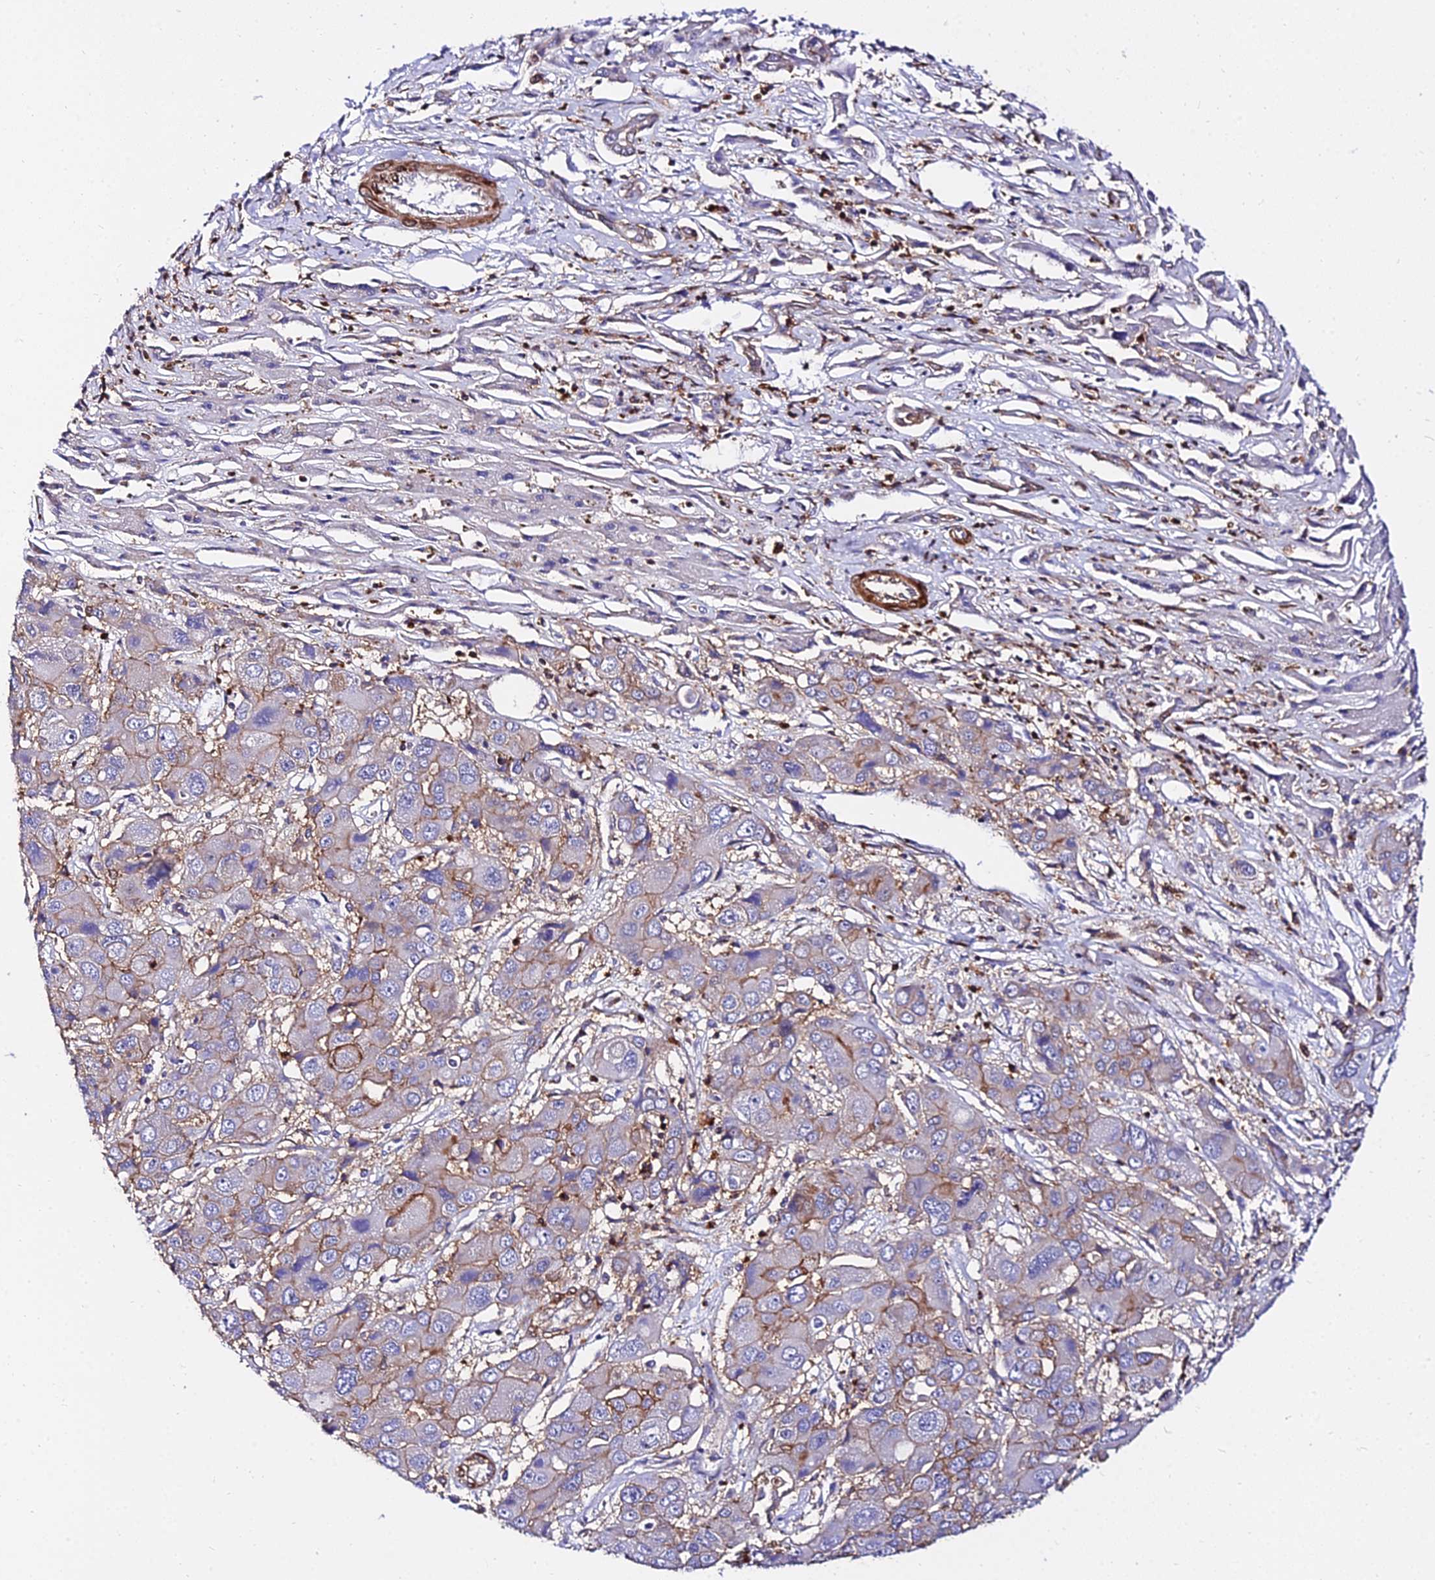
{"staining": {"intensity": "moderate", "quantity": "25%-75%", "location": "cytoplasmic/membranous"}, "tissue": "liver cancer", "cell_type": "Tumor cells", "image_type": "cancer", "snomed": [{"axis": "morphology", "description": "Cholangiocarcinoma"}, {"axis": "topography", "description": "Liver"}], "caption": "Human liver cancer stained with a protein marker demonstrates moderate staining in tumor cells.", "gene": "CSRP1", "patient": {"sex": "male", "age": 67}}